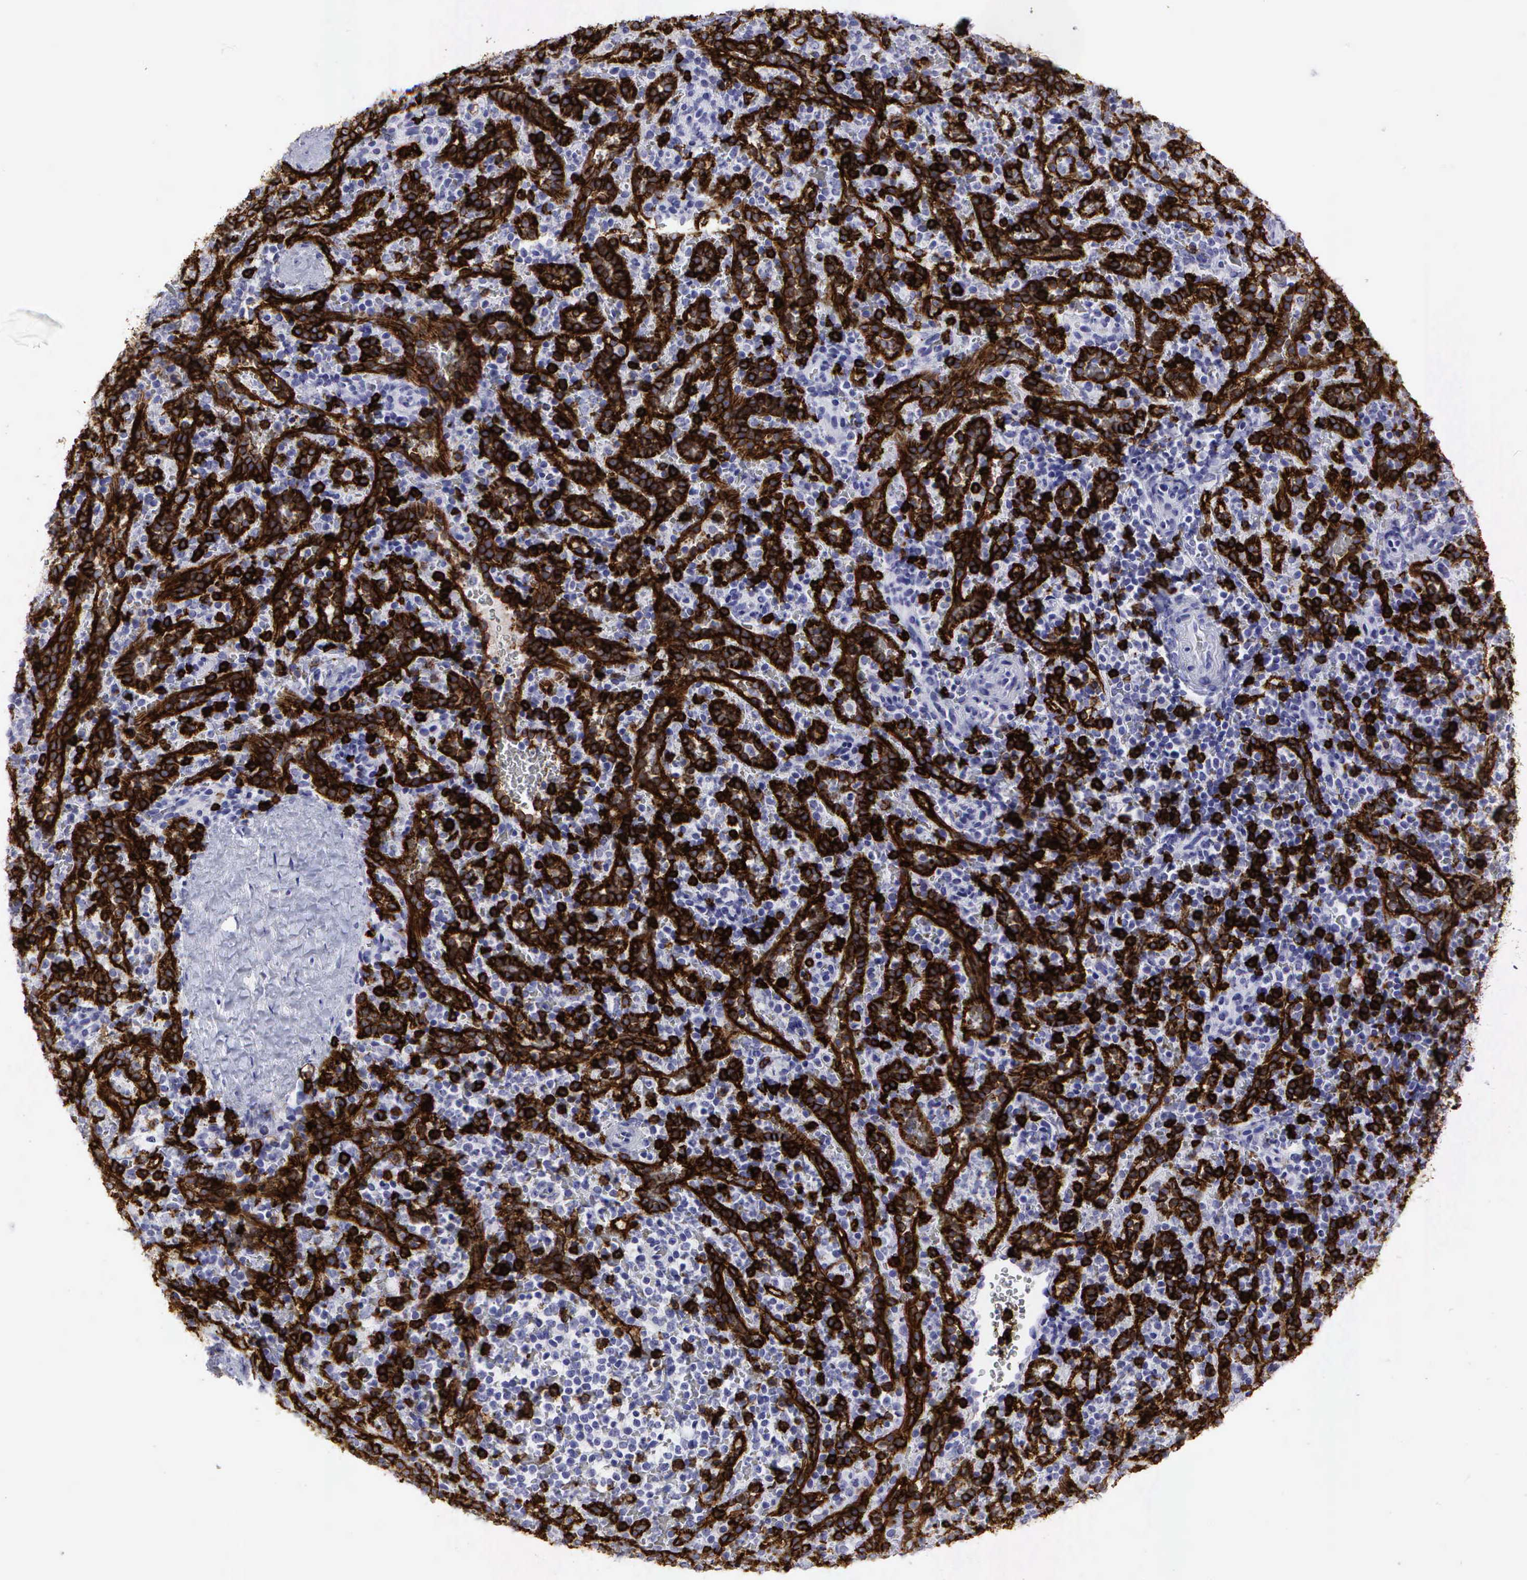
{"staining": {"intensity": "strong", "quantity": "25%-75%", "location": "cytoplasmic/membranous,nuclear"}, "tissue": "spleen", "cell_type": "Cells in red pulp", "image_type": "normal", "snomed": [{"axis": "morphology", "description": "Normal tissue, NOS"}, {"axis": "topography", "description": "Spleen"}], "caption": "This image reveals benign spleen stained with immunohistochemistry (IHC) to label a protein in brown. The cytoplasmic/membranous,nuclear of cells in red pulp show strong positivity for the protein. Nuclei are counter-stained blue.", "gene": "CD8A", "patient": {"sex": "female", "age": 21}}